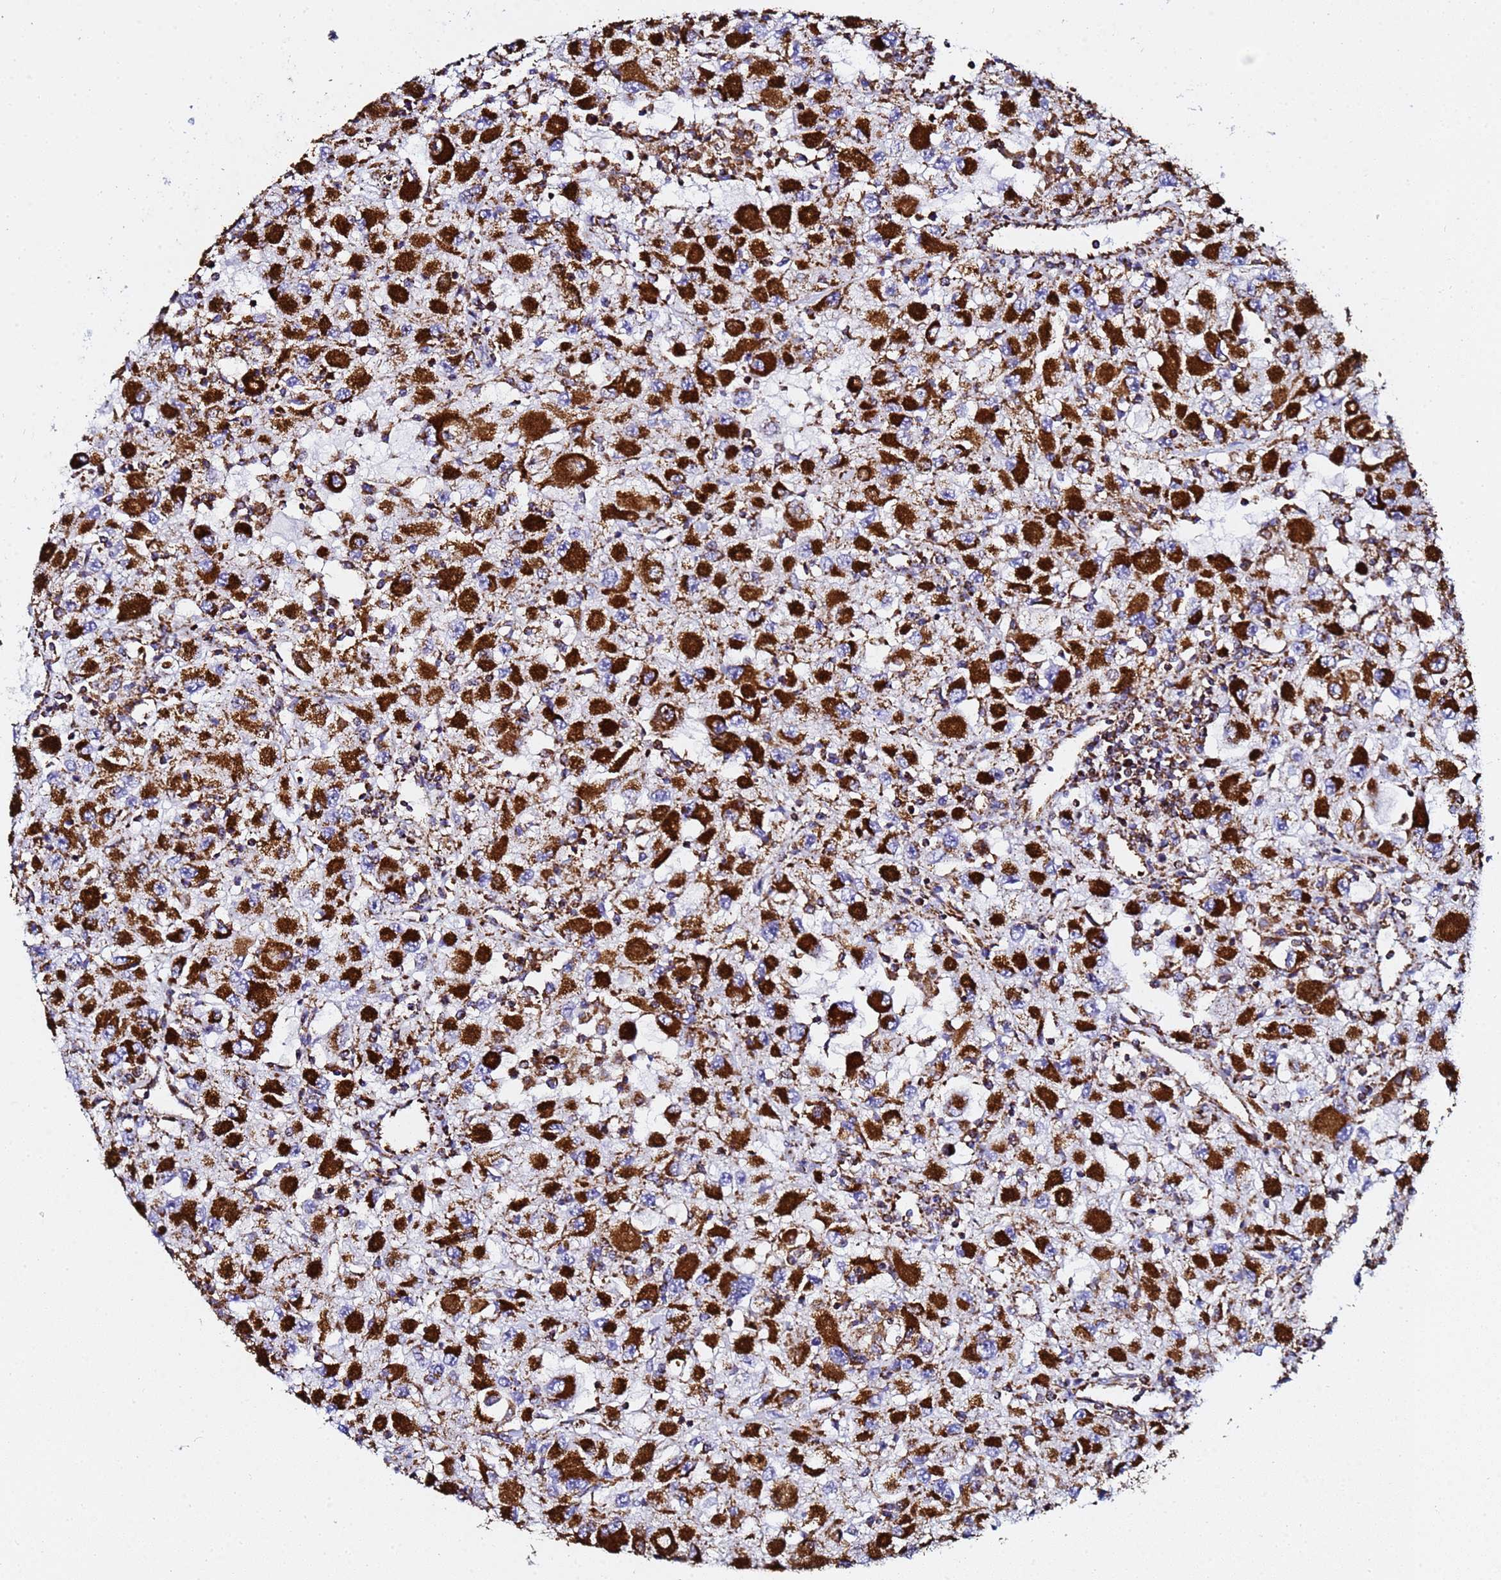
{"staining": {"intensity": "strong", "quantity": ">75%", "location": "cytoplasmic/membranous"}, "tissue": "renal cancer", "cell_type": "Tumor cells", "image_type": "cancer", "snomed": [{"axis": "morphology", "description": "Adenocarcinoma, NOS"}, {"axis": "topography", "description": "Kidney"}], "caption": "Immunohistochemistry (IHC) (DAB) staining of human adenocarcinoma (renal) shows strong cytoplasmic/membranous protein expression in about >75% of tumor cells. (DAB (3,3'-diaminobenzidine) = brown stain, brightfield microscopy at high magnification).", "gene": "PHB2", "patient": {"sex": "female", "age": 67}}